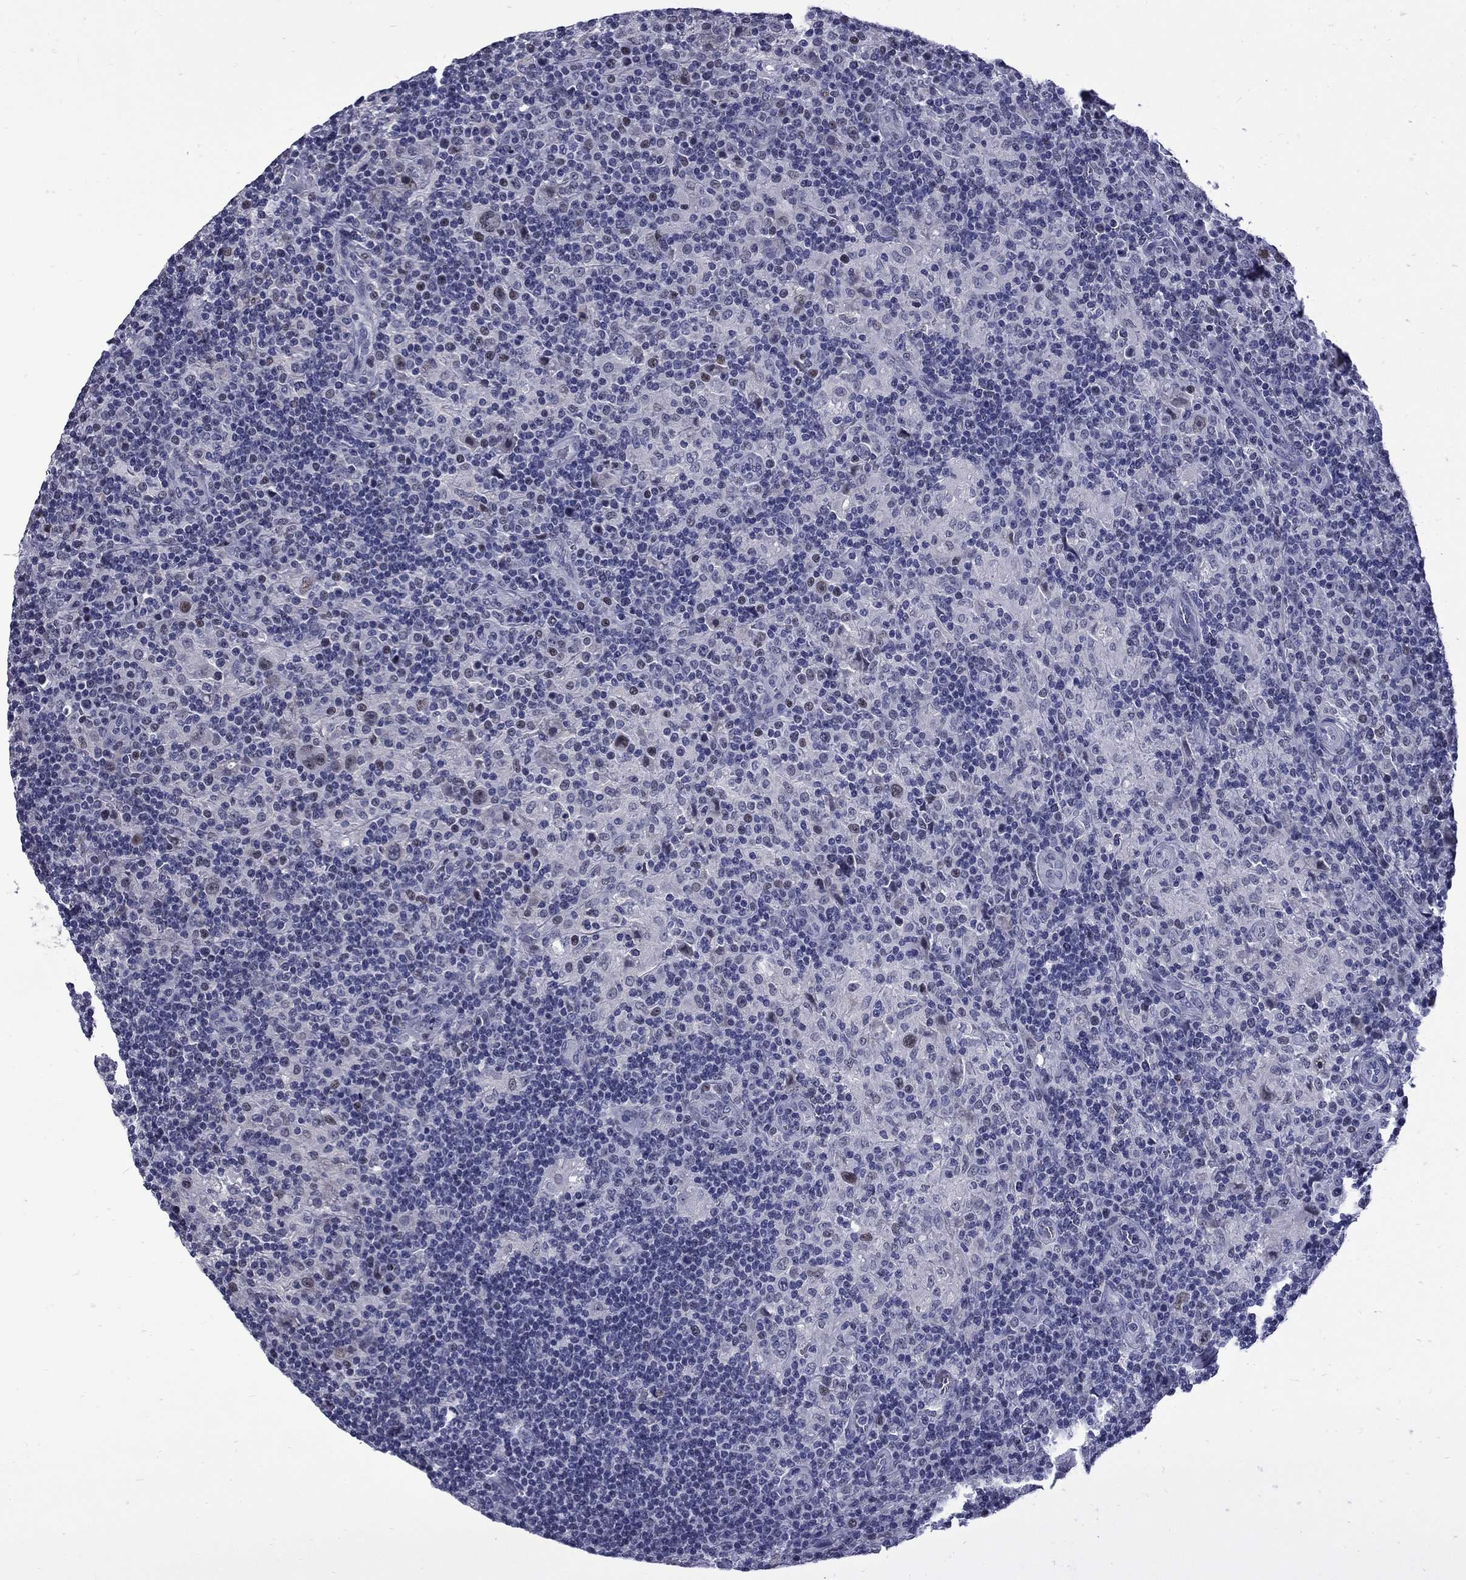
{"staining": {"intensity": "negative", "quantity": "none", "location": "none"}, "tissue": "lymphoma", "cell_type": "Tumor cells", "image_type": "cancer", "snomed": [{"axis": "morphology", "description": "Hodgkin's disease, NOS"}, {"axis": "topography", "description": "Lymph node"}], "caption": "IHC of lymphoma shows no expression in tumor cells. (Brightfield microscopy of DAB IHC at high magnification).", "gene": "MGARP", "patient": {"sex": "male", "age": 70}}